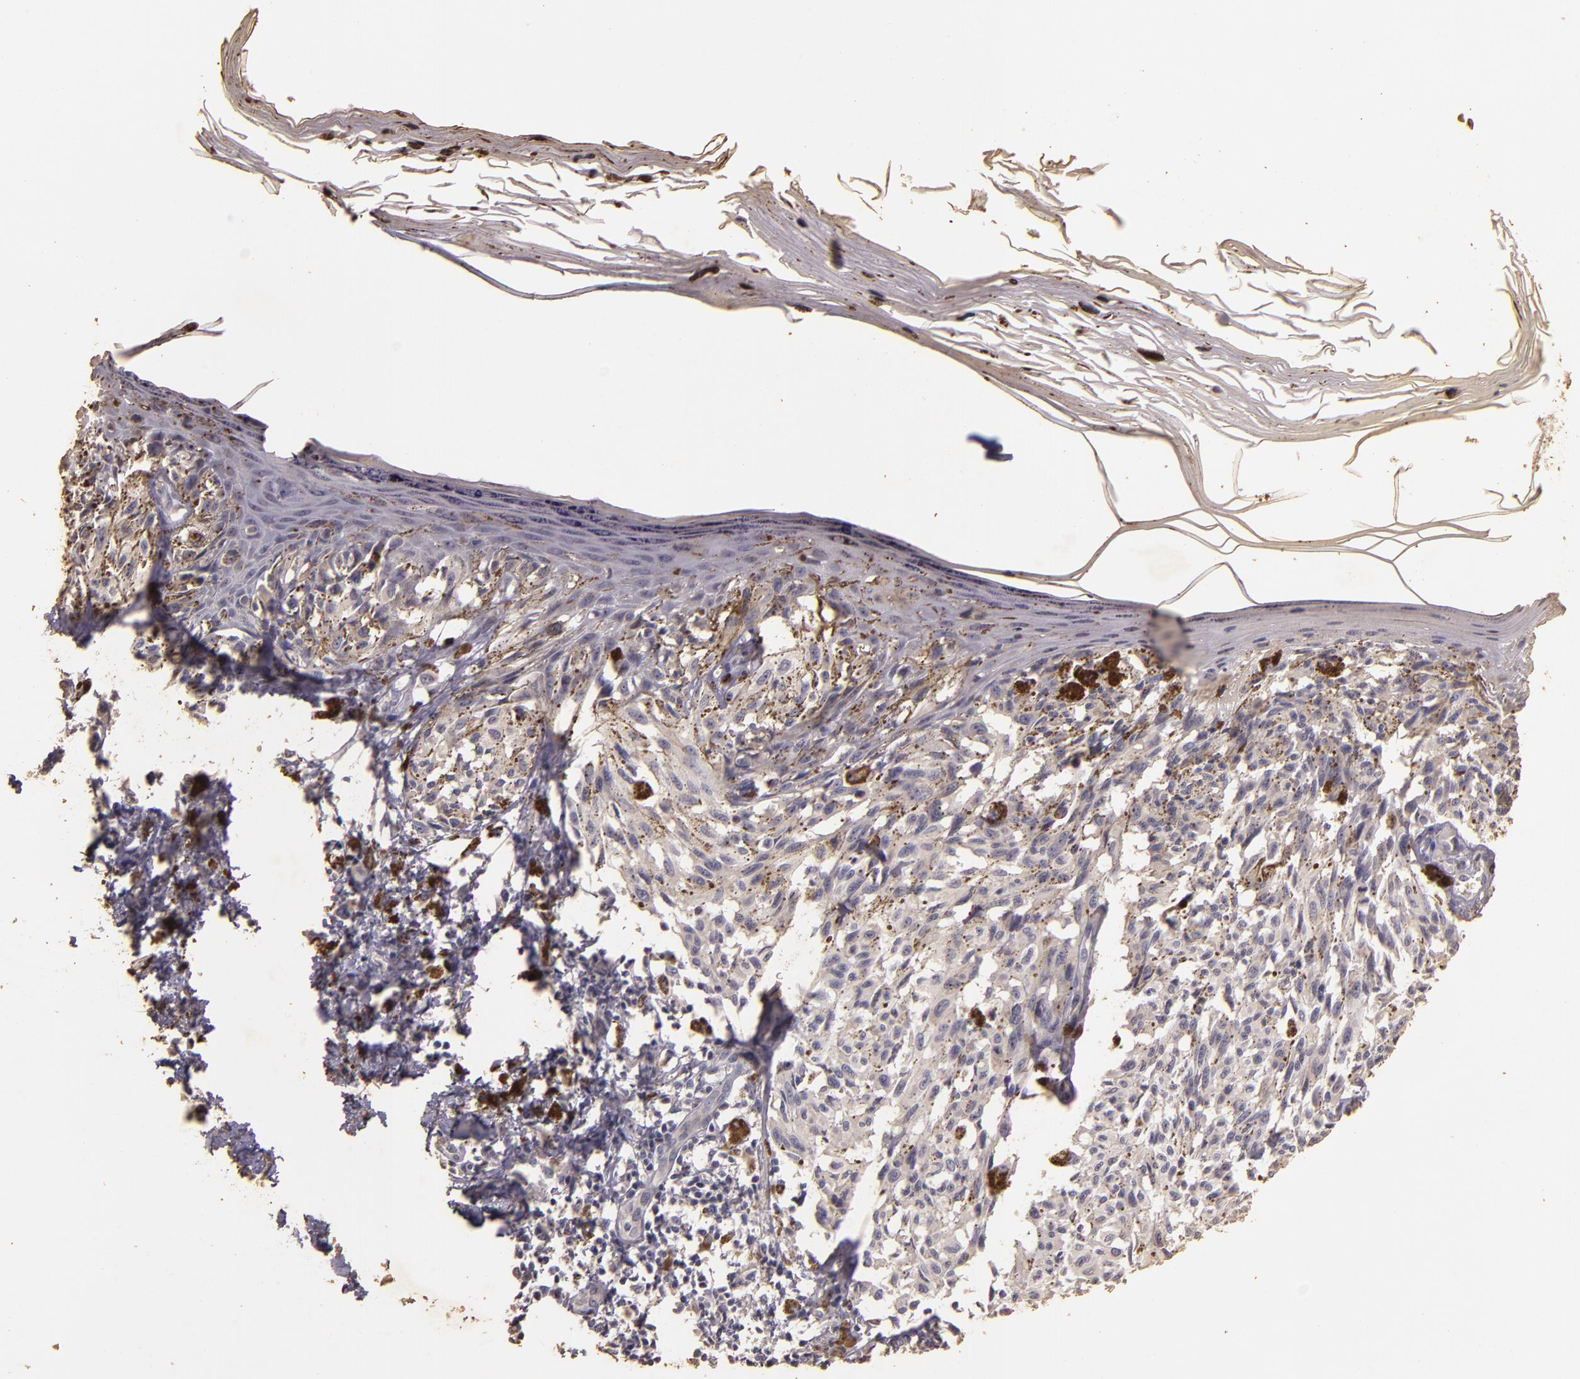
{"staining": {"intensity": "negative", "quantity": "none", "location": "none"}, "tissue": "melanoma", "cell_type": "Tumor cells", "image_type": "cancer", "snomed": [{"axis": "morphology", "description": "Malignant melanoma, NOS"}, {"axis": "topography", "description": "Skin"}], "caption": "Tumor cells show no significant staining in malignant melanoma.", "gene": "BCL2L13", "patient": {"sex": "female", "age": 72}}